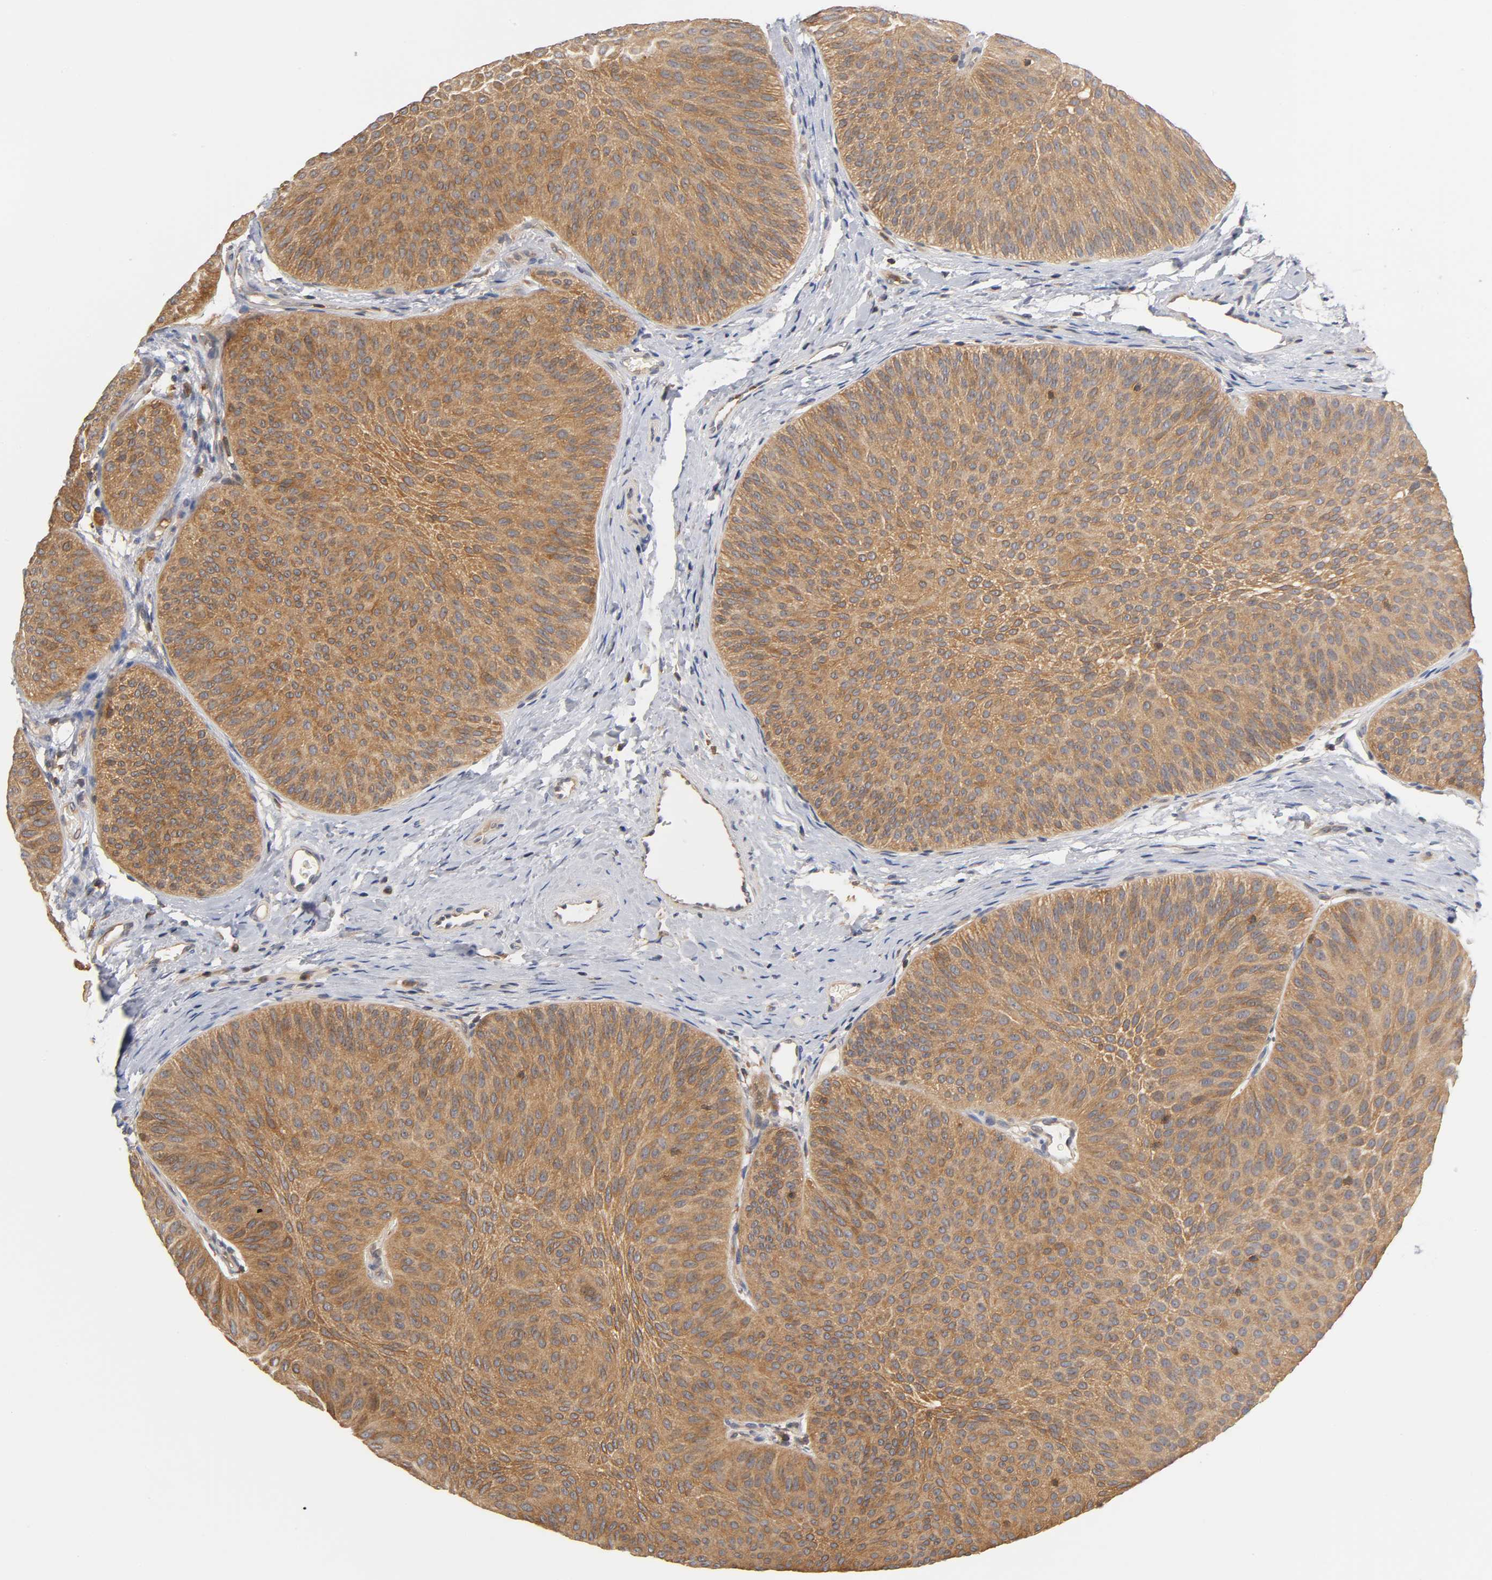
{"staining": {"intensity": "strong", "quantity": ">75%", "location": "cytoplasmic/membranous"}, "tissue": "urothelial cancer", "cell_type": "Tumor cells", "image_type": "cancer", "snomed": [{"axis": "morphology", "description": "Urothelial carcinoma, Low grade"}, {"axis": "topography", "description": "Urinary bladder"}], "caption": "Immunohistochemical staining of human urothelial cancer exhibits high levels of strong cytoplasmic/membranous protein expression in approximately >75% of tumor cells.", "gene": "ACTR2", "patient": {"sex": "female", "age": 60}}